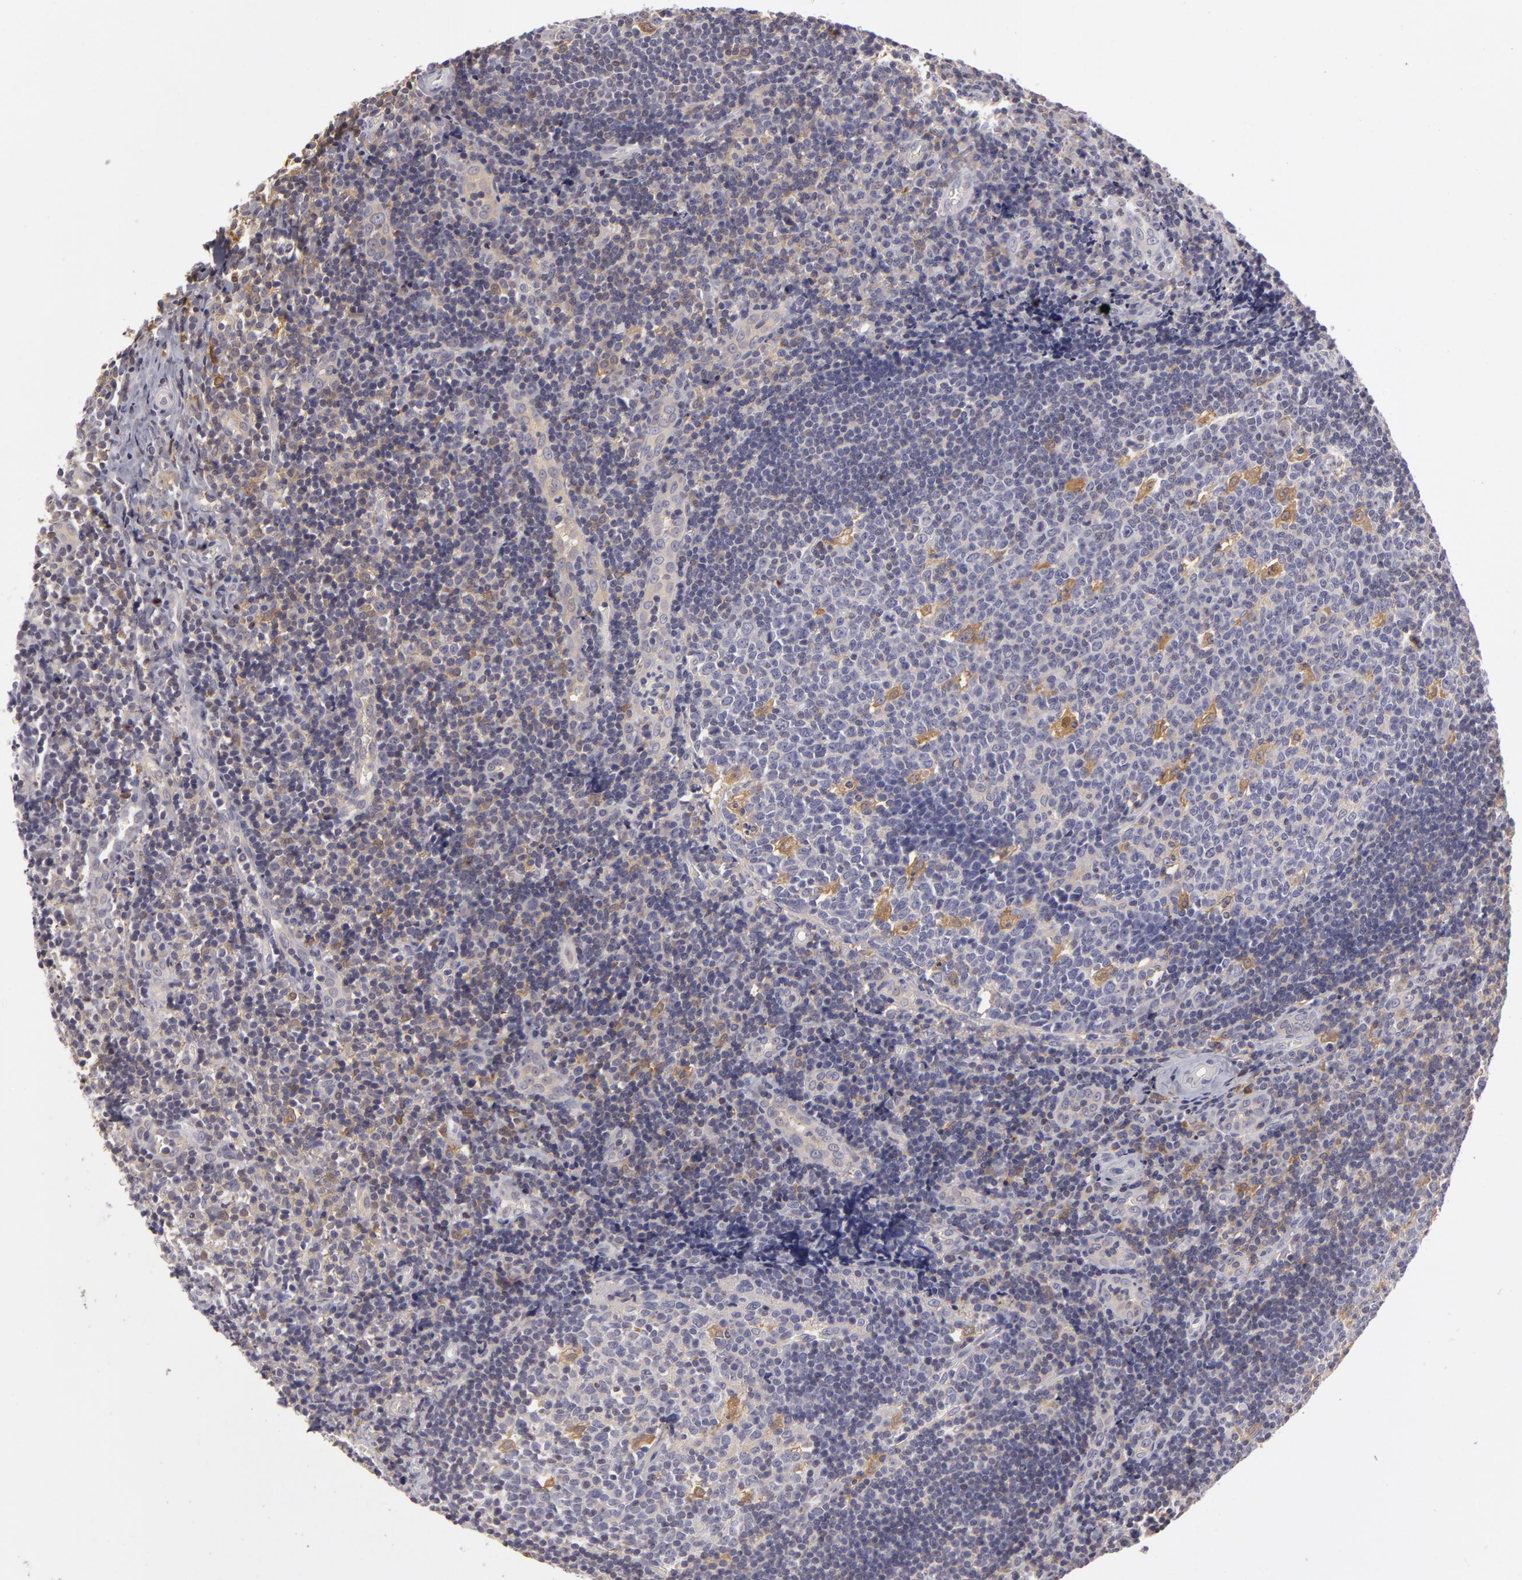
{"staining": {"intensity": "moderate", "quantity": "<25%", "location": "cytoplasmic/membranous"}, "tissue": "tonsil", "cell_type": "Germinal center cells", "image_type": "normal", "snomed": [{"axis": "morphology", "description": "Normal tissue, NOS"}, {"axis": "topography", "description": "Tonsil"}], "caption": "Immunohistochemistry of normal tonsil exhibits low levels of moderate cytoplasmic/membranous staining in about <25% of germinal center cells.", "gene": "GNPDA1", "patient": {"sex": "female", "age": 41}}